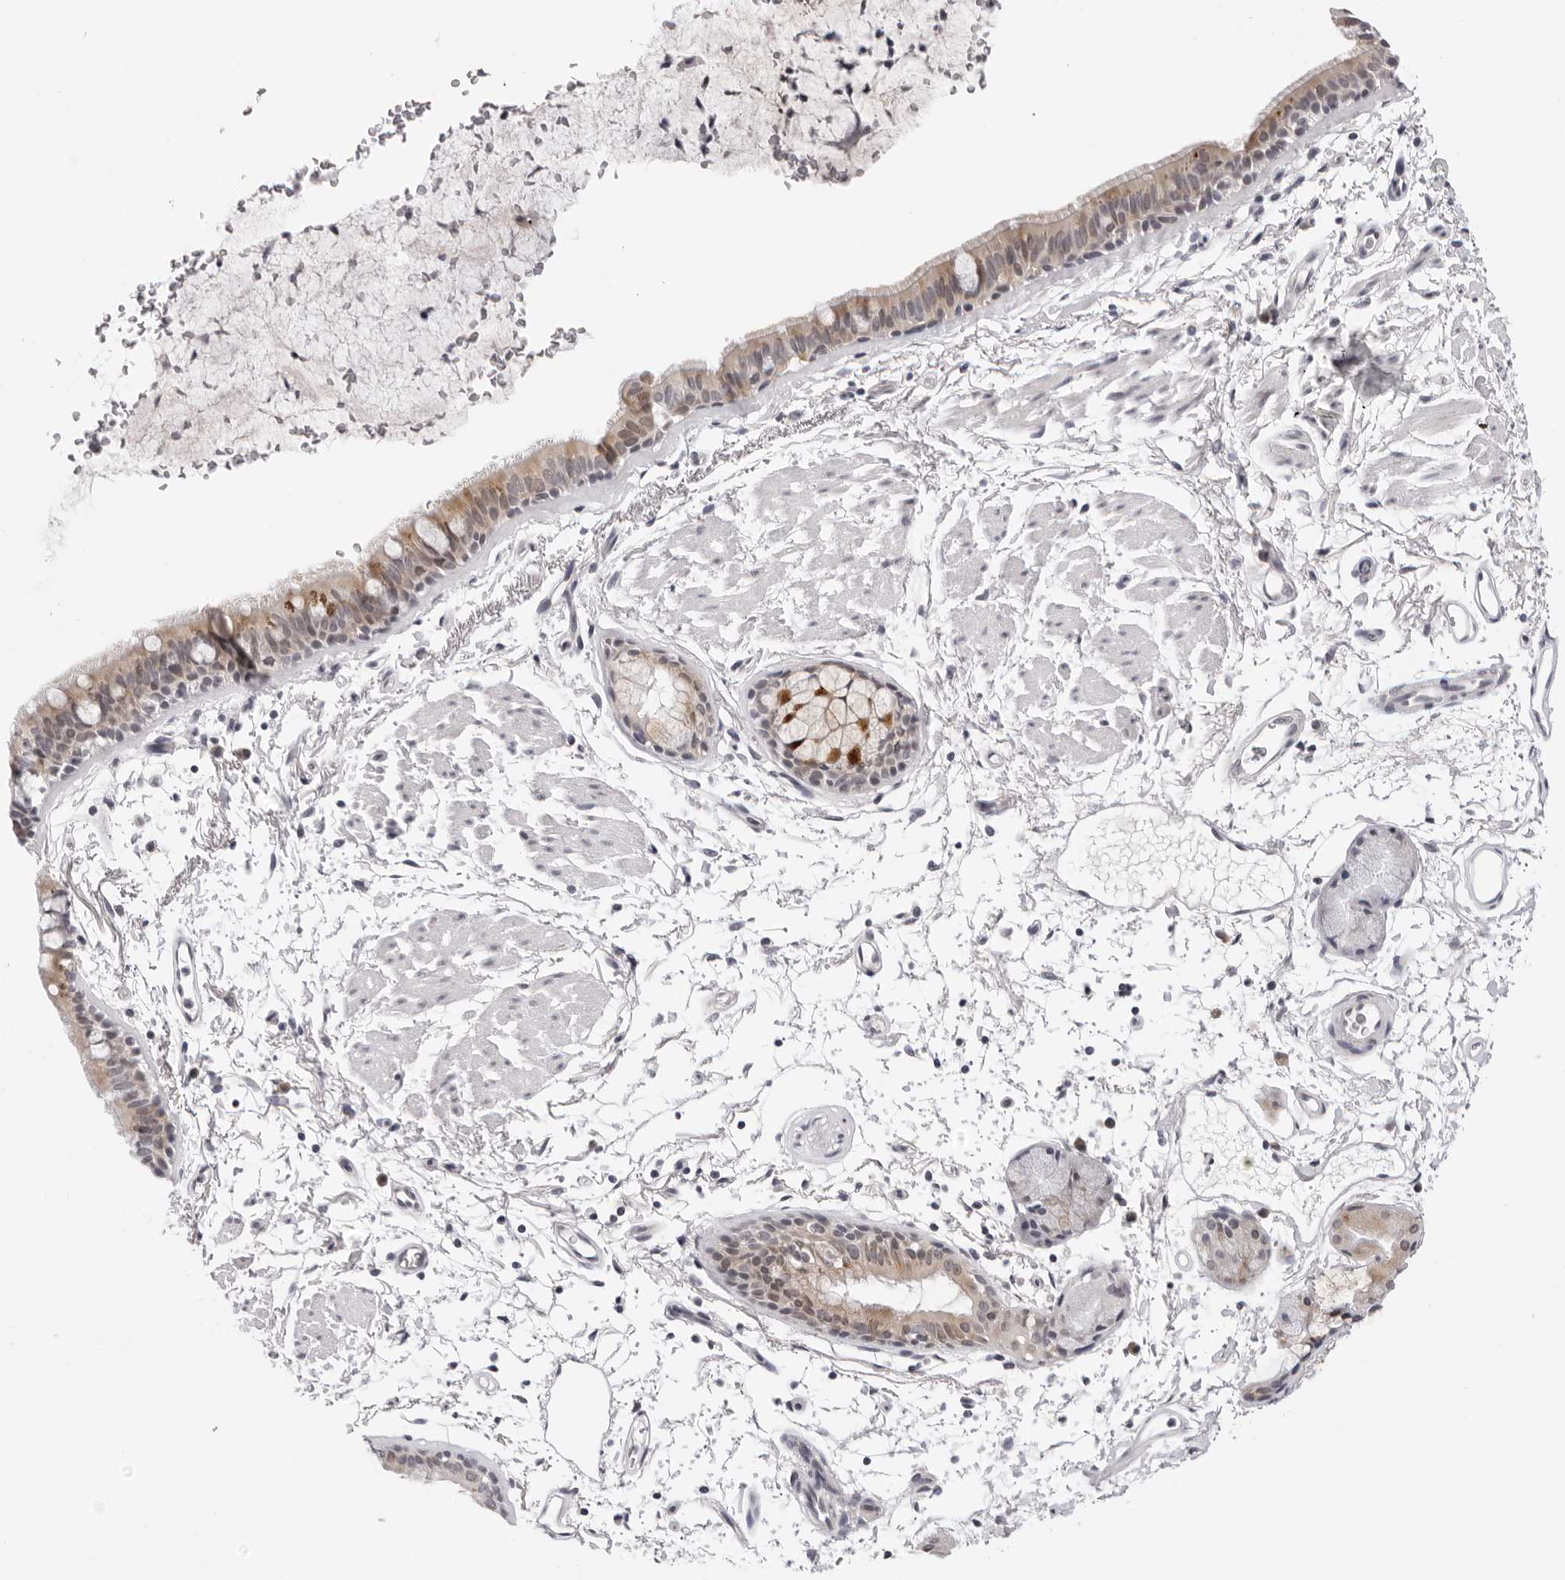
{"staining": {"intensity": "weak", "quantity": "<25%", "location": "cytoplasmic/membranous"}, "tissue": "bronchus", "cell_type": "Respiratory epithelial cells", "image_type": "normal", "snomed": [{"axis": "morphology", "description": "Normal tissue, NOS"}, {"axis": "topography", "description": "Lymph node"}, {"axis": "topography", "description": "Bronchus"}], "caption": "This histopathology image is of unremarkable bronchus stained with immunohistochemistry to label a protein in brown with the nuclei are counter-stained blue. There is no expression in respiratory epithelial cells.", "gene": "PRUNE1", "patient": {"sex": "female", "age": 70}}